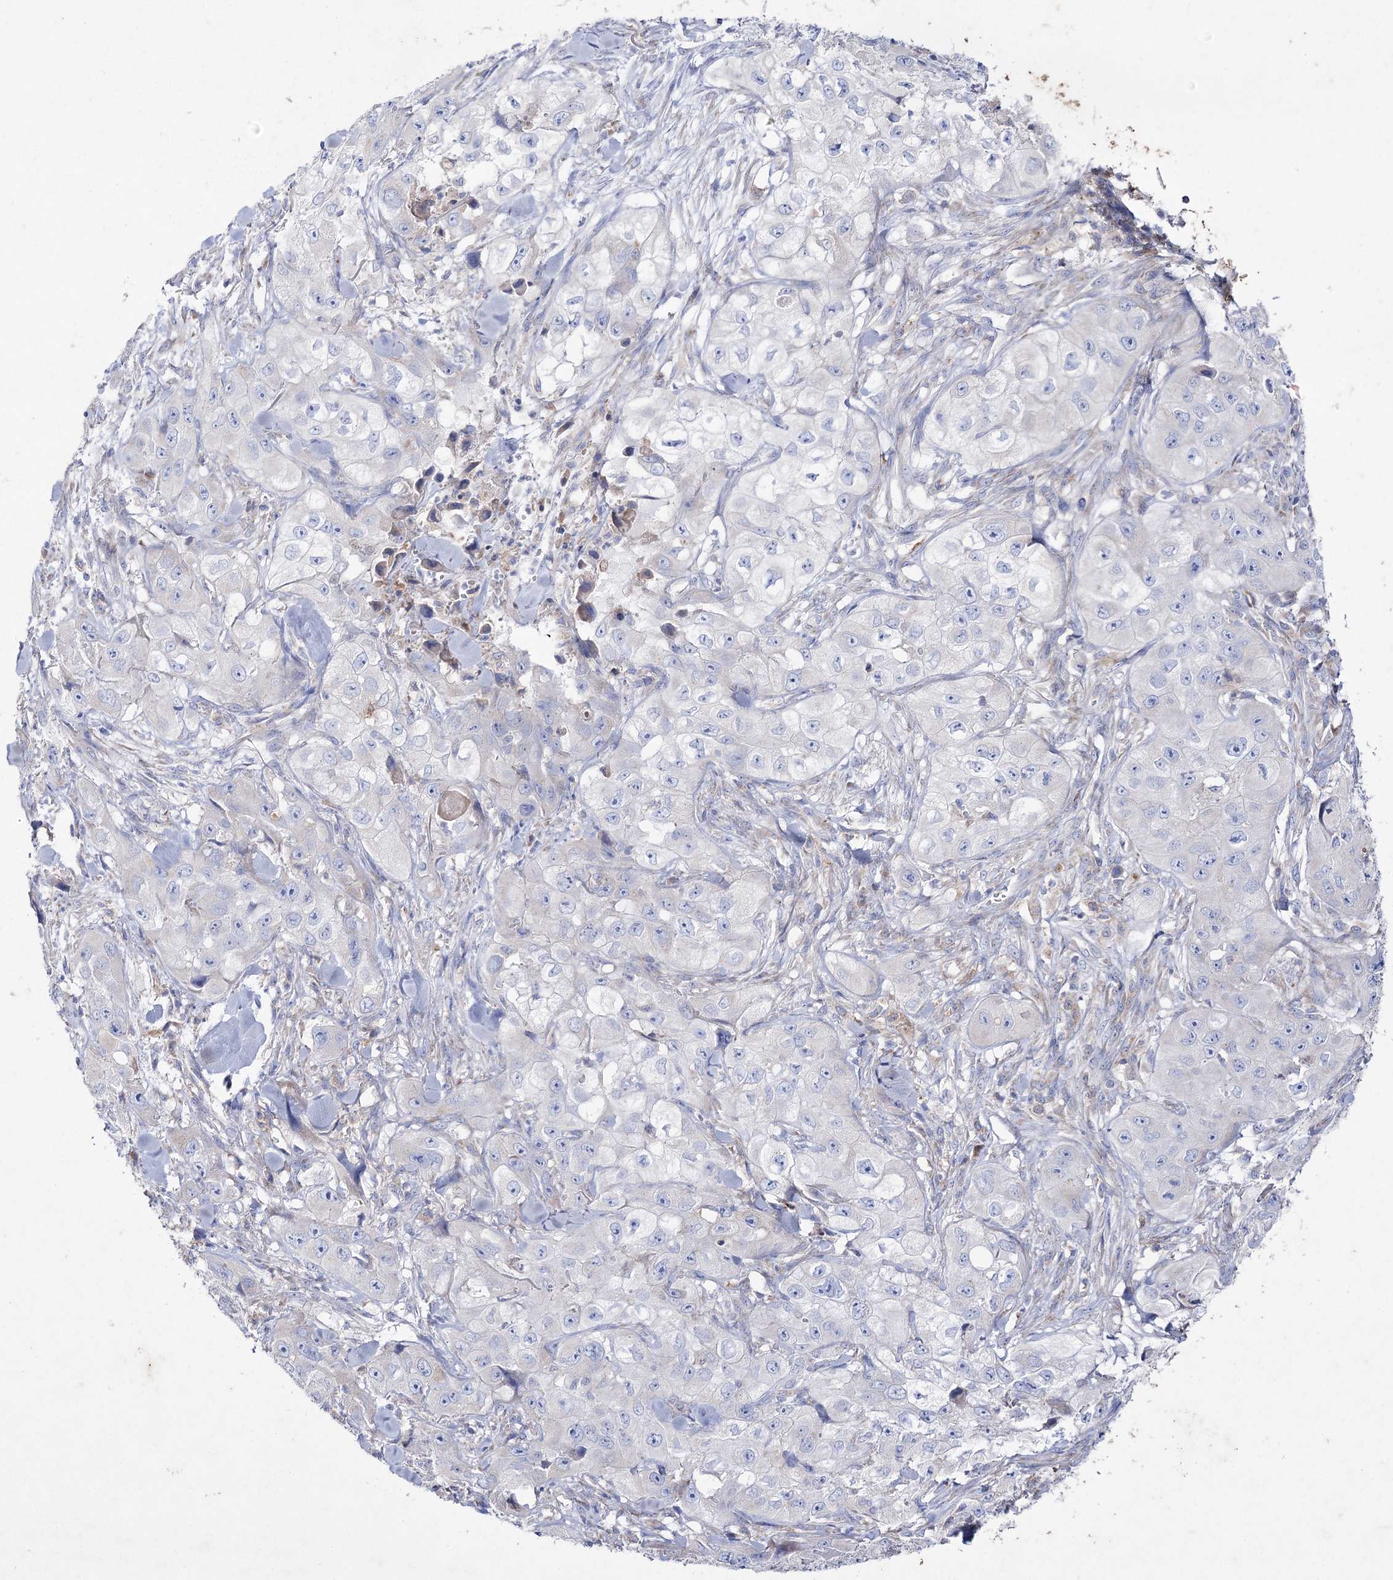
{"staining": {"intensity": "negative", "quantity": "none", "location": "none"}, "tissue": "skin cancer", "cell_type": "Tumor cells", "image_type": "cancer", "snomed": [{"axis": "morphology", "description": "Squamous cell carcinoma, NOS"}, {"axis": "topography", "description": "Skin"}, {"axis": "topography", "description": "Subcutis"}], "caption": "High power microscopy image of an IHC image of squamous cell carcinoma (skin), revealing no significant staining in tumor cells. Brightfield microscopy of immunohistochemistry (IHC) stained with DAB (brown) and hematoxylin (blue), captured at high magnification.", "gene": "NAGLU", "patient": {"sex": "male", "age": 73}}